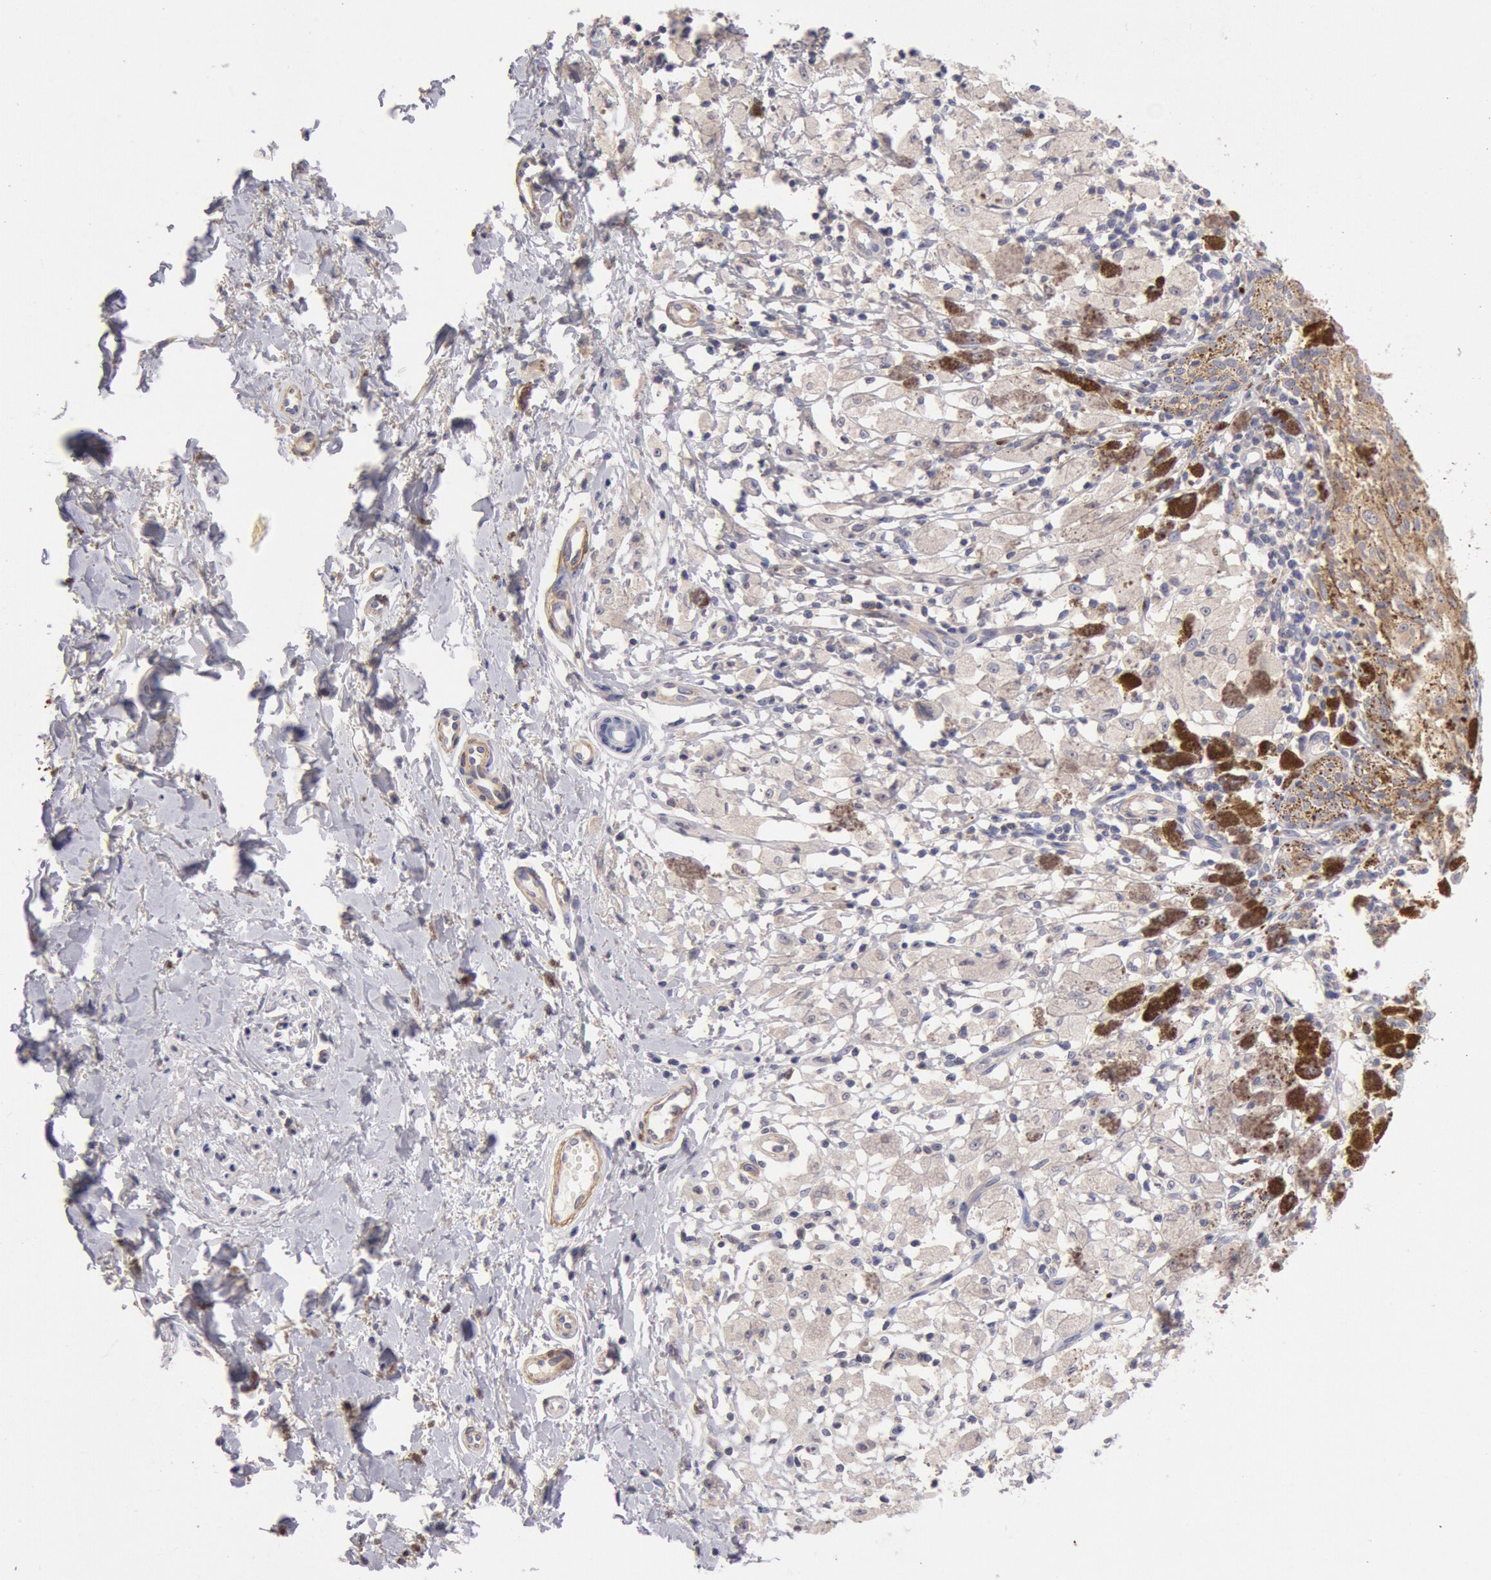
{"staining": {"intensity": "moderate", "quantity": ">75%", "location": "cytoplasmic/membranous"}, "tissue": "melanoma", "cell_type": "Tumor cells", "image_type": "cancer", "snomed": [{"axis": "morphology", "description": "Malignant melanoma, NOS"}, {"axis": "topography", "description": "Skin"}], "caption": "IHC histopathology image of neoplastic tissue: human melanoma stained using immunohistochemistry reveals medium levels of moderate protein expression localized specifically in the cytoplasmic/membranous of tumor cells, appearing as a cytoplasmic/membranous brown color.", "gene": "TMED8", "patient": {"sex": "male", "age": 88}}